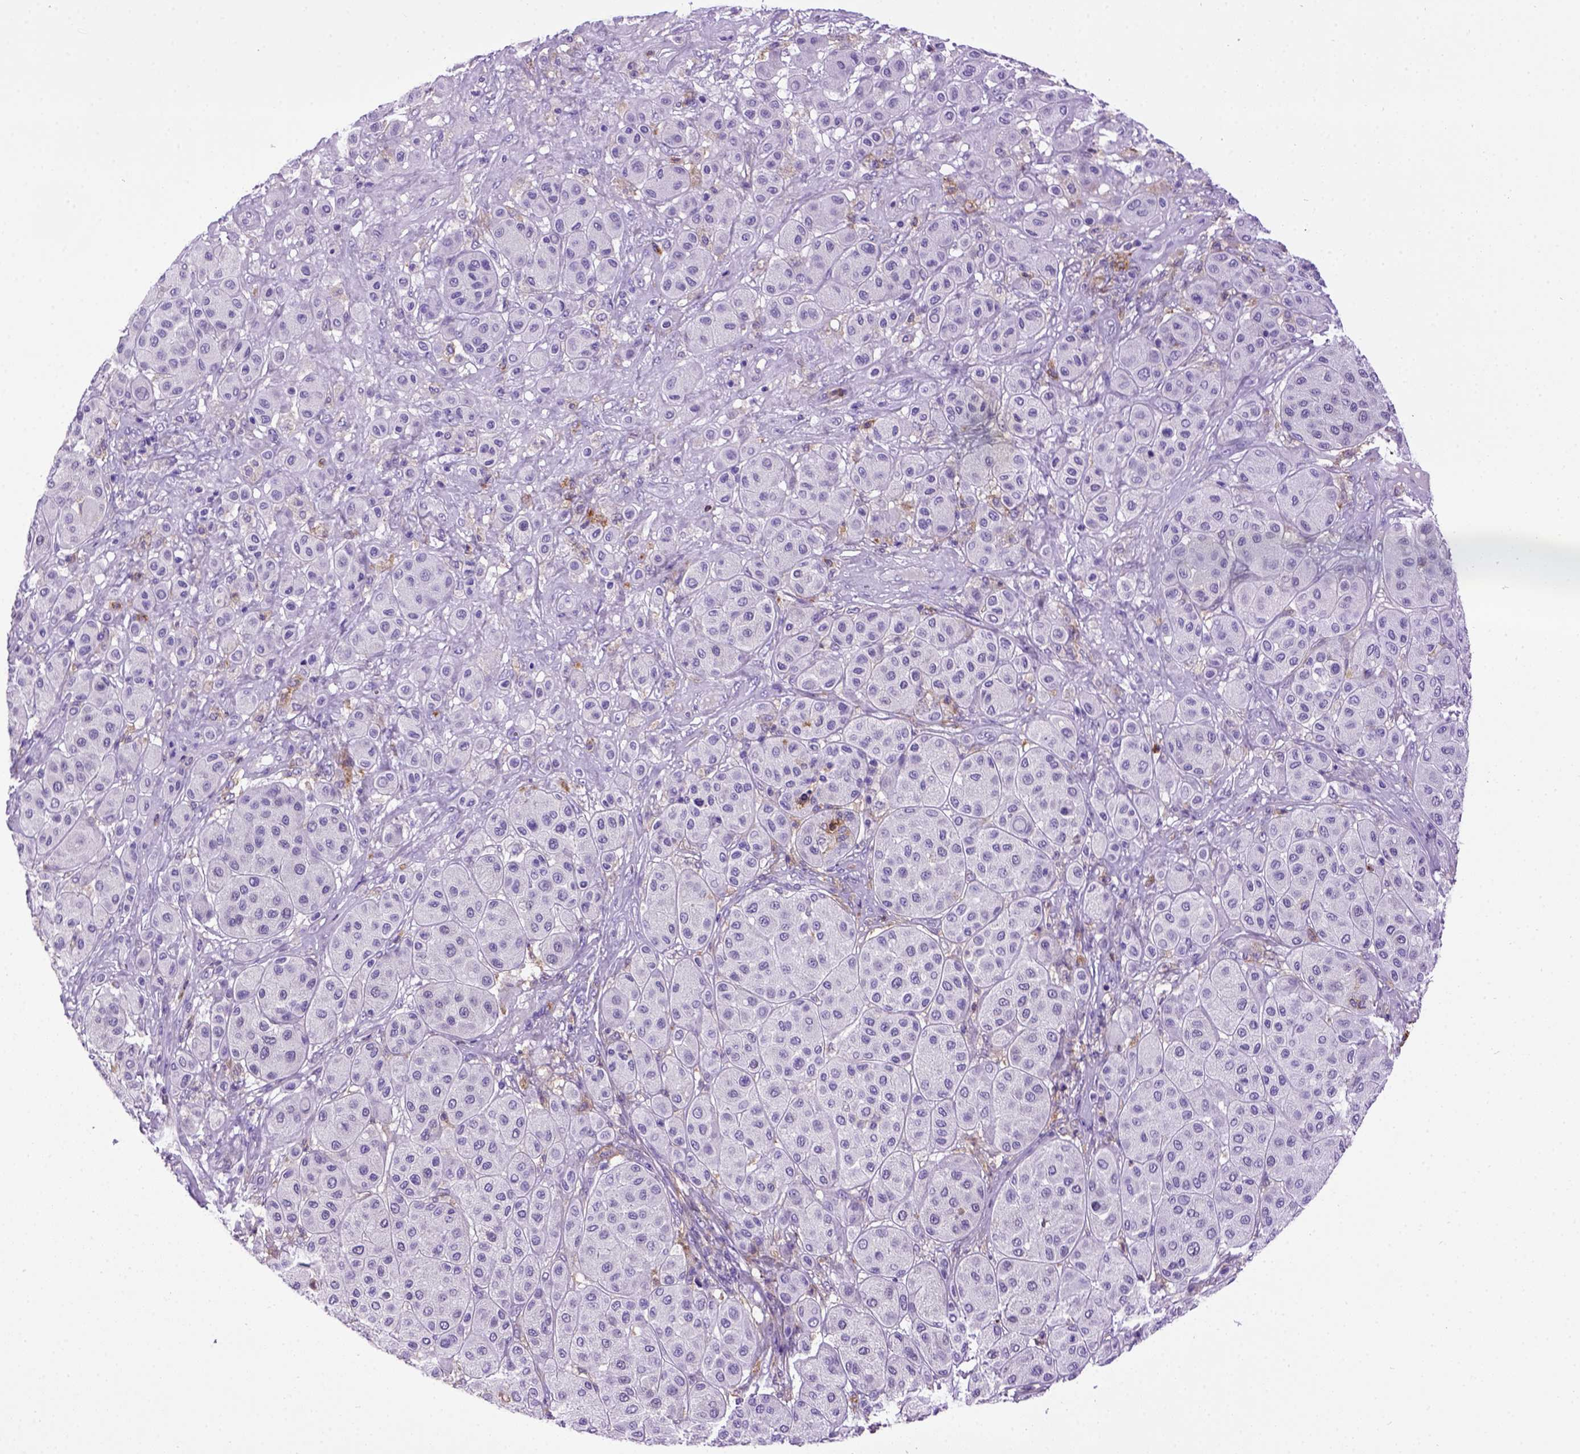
{"staining": {"intensity": "negative", "quantity": "none", "location": "none"}, "tissue": "melanoma", "cell_type": "Tumor cells", "image_type": "cancer", "snomed": [{"axis": "morphology", "description": "Malignant melanoma, Metastatic site"}, {"axis": "topography", "description": "Smooth muscle"}], "caption": "High magnification brightfield microscopy of melanoma stained with DAB (brown) and counterstained with hematoxylin (blue): tumor cells show no significant expression. (DAB IHC, high magnification).", "gene": "ITGAX", "patient": {"sex": "male", "age": 41}}